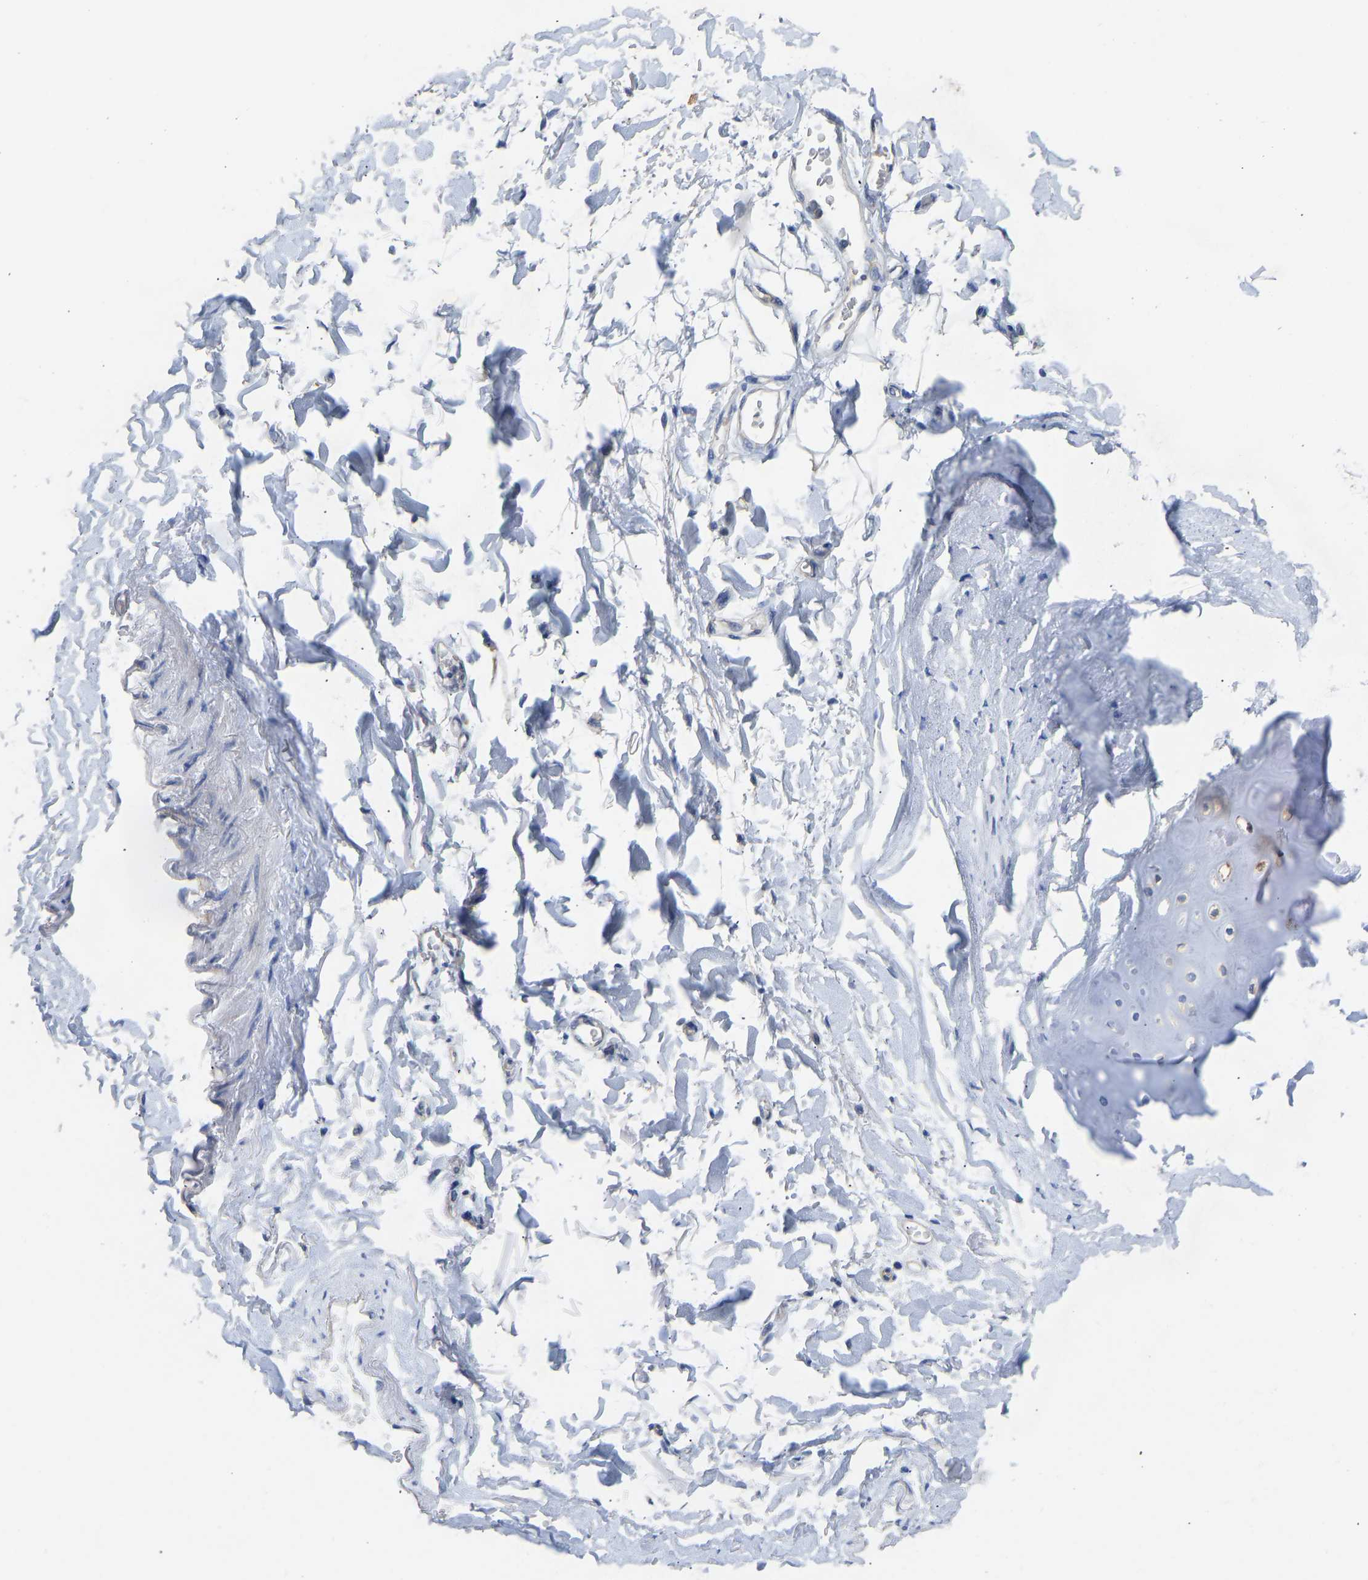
{"staining": {"intensity": "negative", "quantity": "none", "location": "none"}, "tissue": "adipose tissue", "cell_type": "Adipocytes", "image_type": "normal", "snomed": [{"axis": "morphology", "description": "Normal tissue, NOS"}, {"axis": "topography", "description": "Cartilage tissue"}, {"axis": "topography", "description": "Bronchus"}], "caption": "Adipocytes are negative for brown protein staining in benign adipose tissue. (Brightfield microscopy of DAB IHC at high magnification).", "gene": "PPP3CA", "patient": {"sex": "female", "age": 73}}